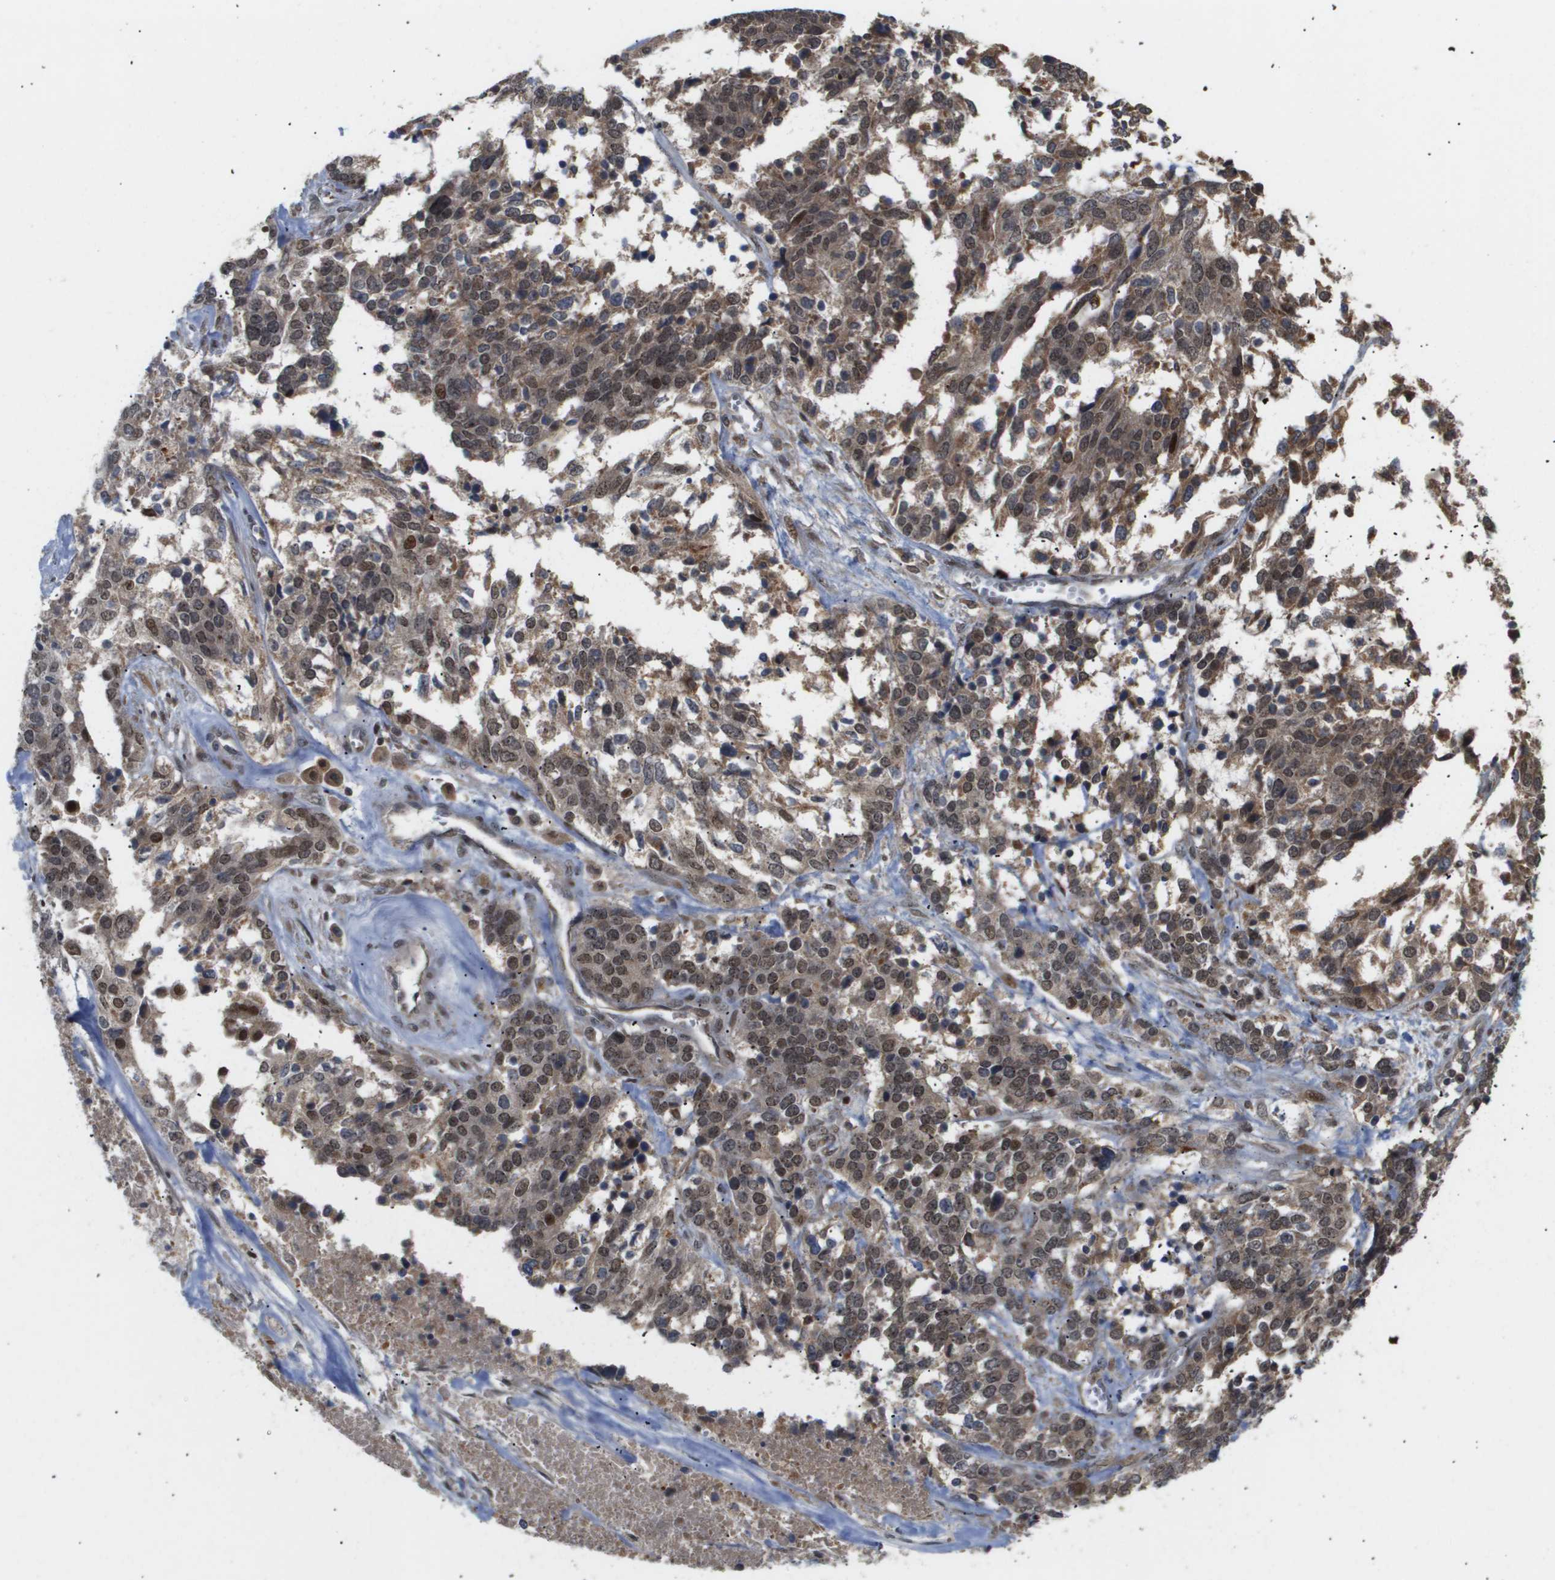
{"staining": {"intensity": "moderate", "quantity": ">75%", "location": "cytoplasmic/membranous,nuclear"}, "tissue": "ovarian cancer", "cell_type": "Tumor cells", "image_type": "cancer", "snomed": [{"axis": "morphology", "description": "Cystadenocarcinoma, serous, NOS"}, {"axis": "topography", "description": "Ovary"}], "caption": "This micrograph demonstrates IHC staining of human ovarian cancer, with medium moderate cytoplasmic/membranous and nuclear positivity in approximately >75% of tumor cells.", "gene": "PDGFB", "patient": {"sex": "female", "age": 44}}